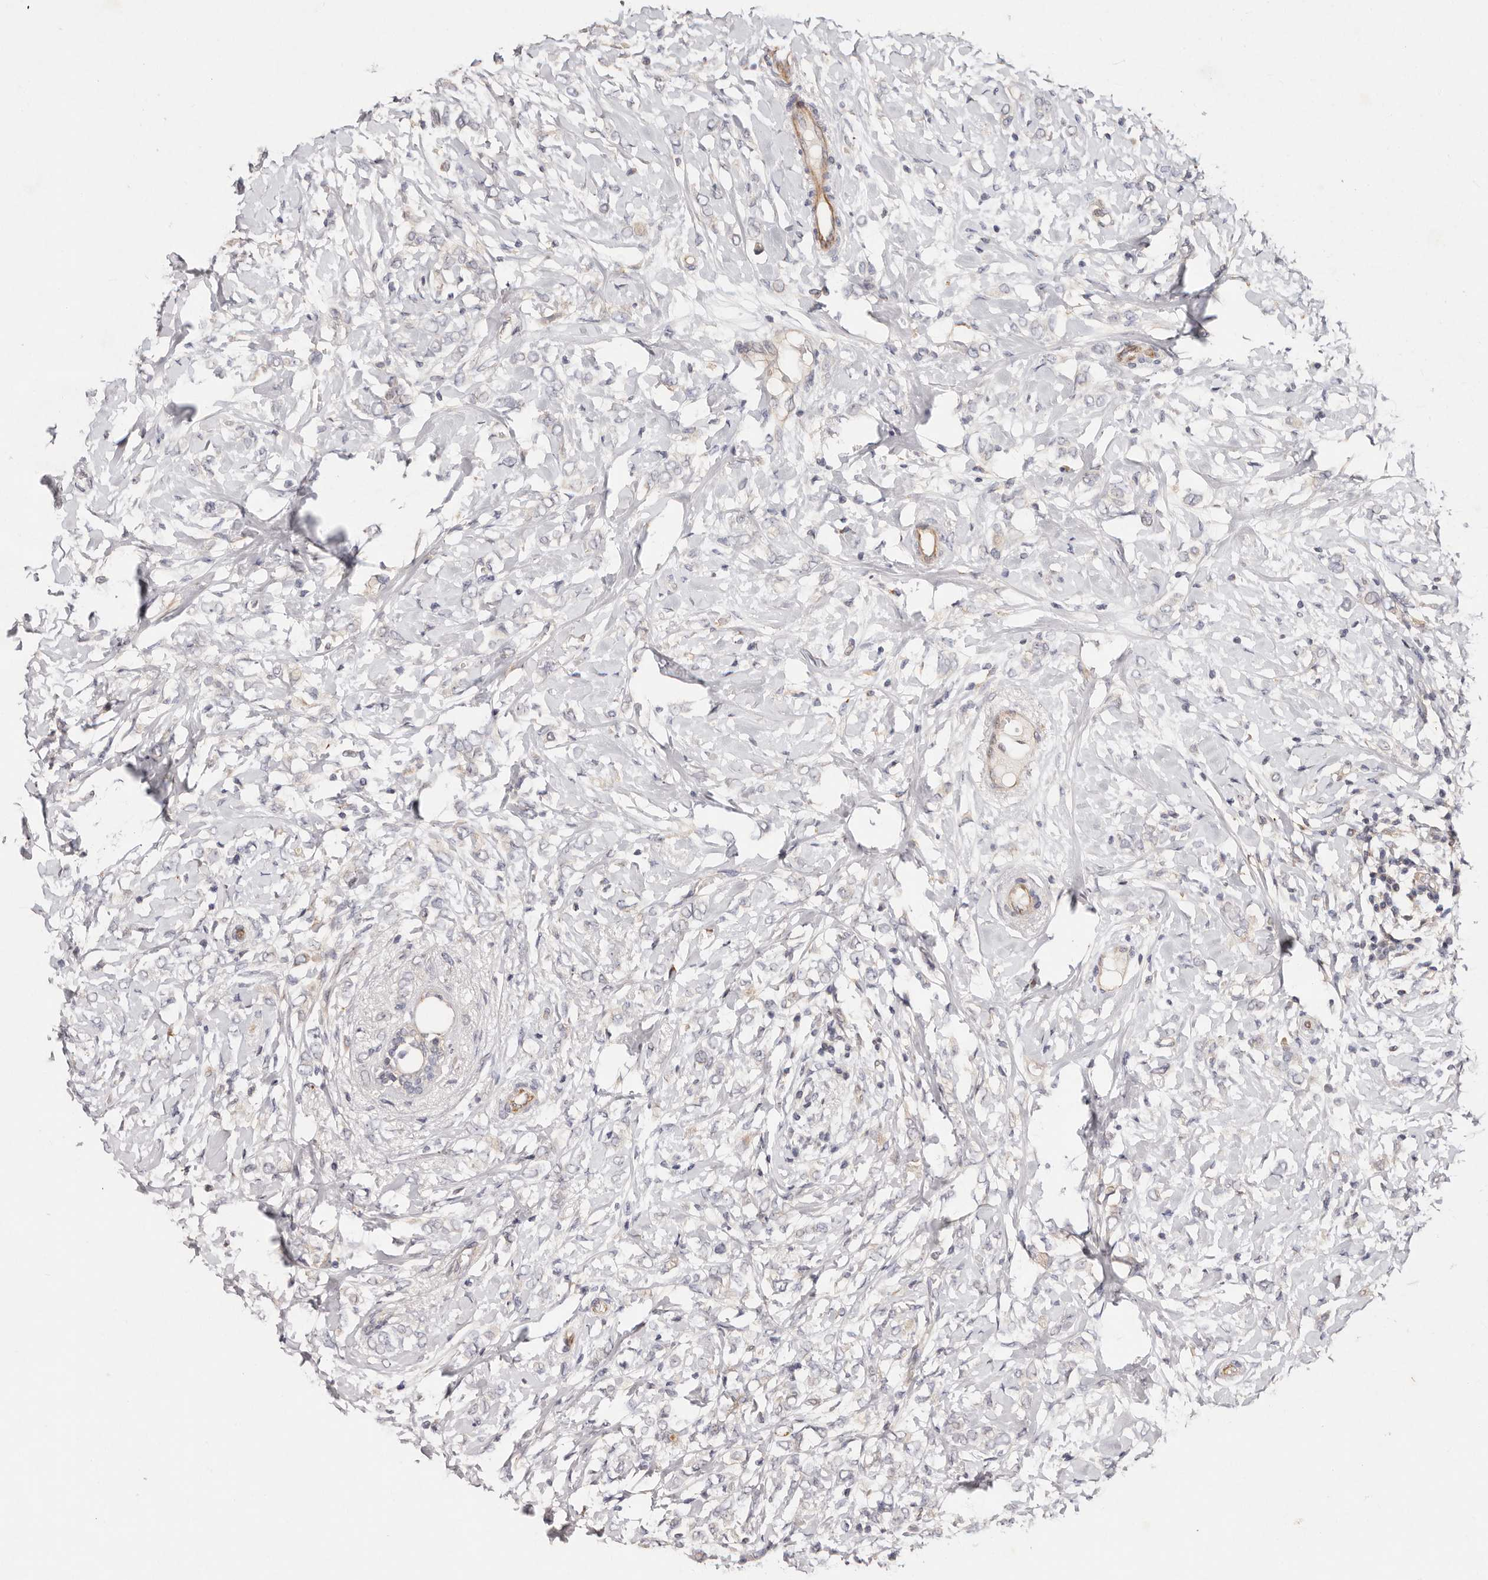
{"staining": {"intensity": "negative", "quantity": "none", "location": "none"}, "tissue": "breast cancer", "cell_type": "Tumor cells", "image_type": "cancer", "snomed": [{"axis": "morphology", "description": "Normal tissue, NOS"}, {"axis": "morphology", "description": "Lobular carcinoma"}, {"axis": "topography", "description": "Breast"}], "caption": "Image shows no protein expression in tumor cells of lobular carcinoma (breast) tissue.", "gene": "THBS3", "patient": {"sex": "female", "age": 47}}